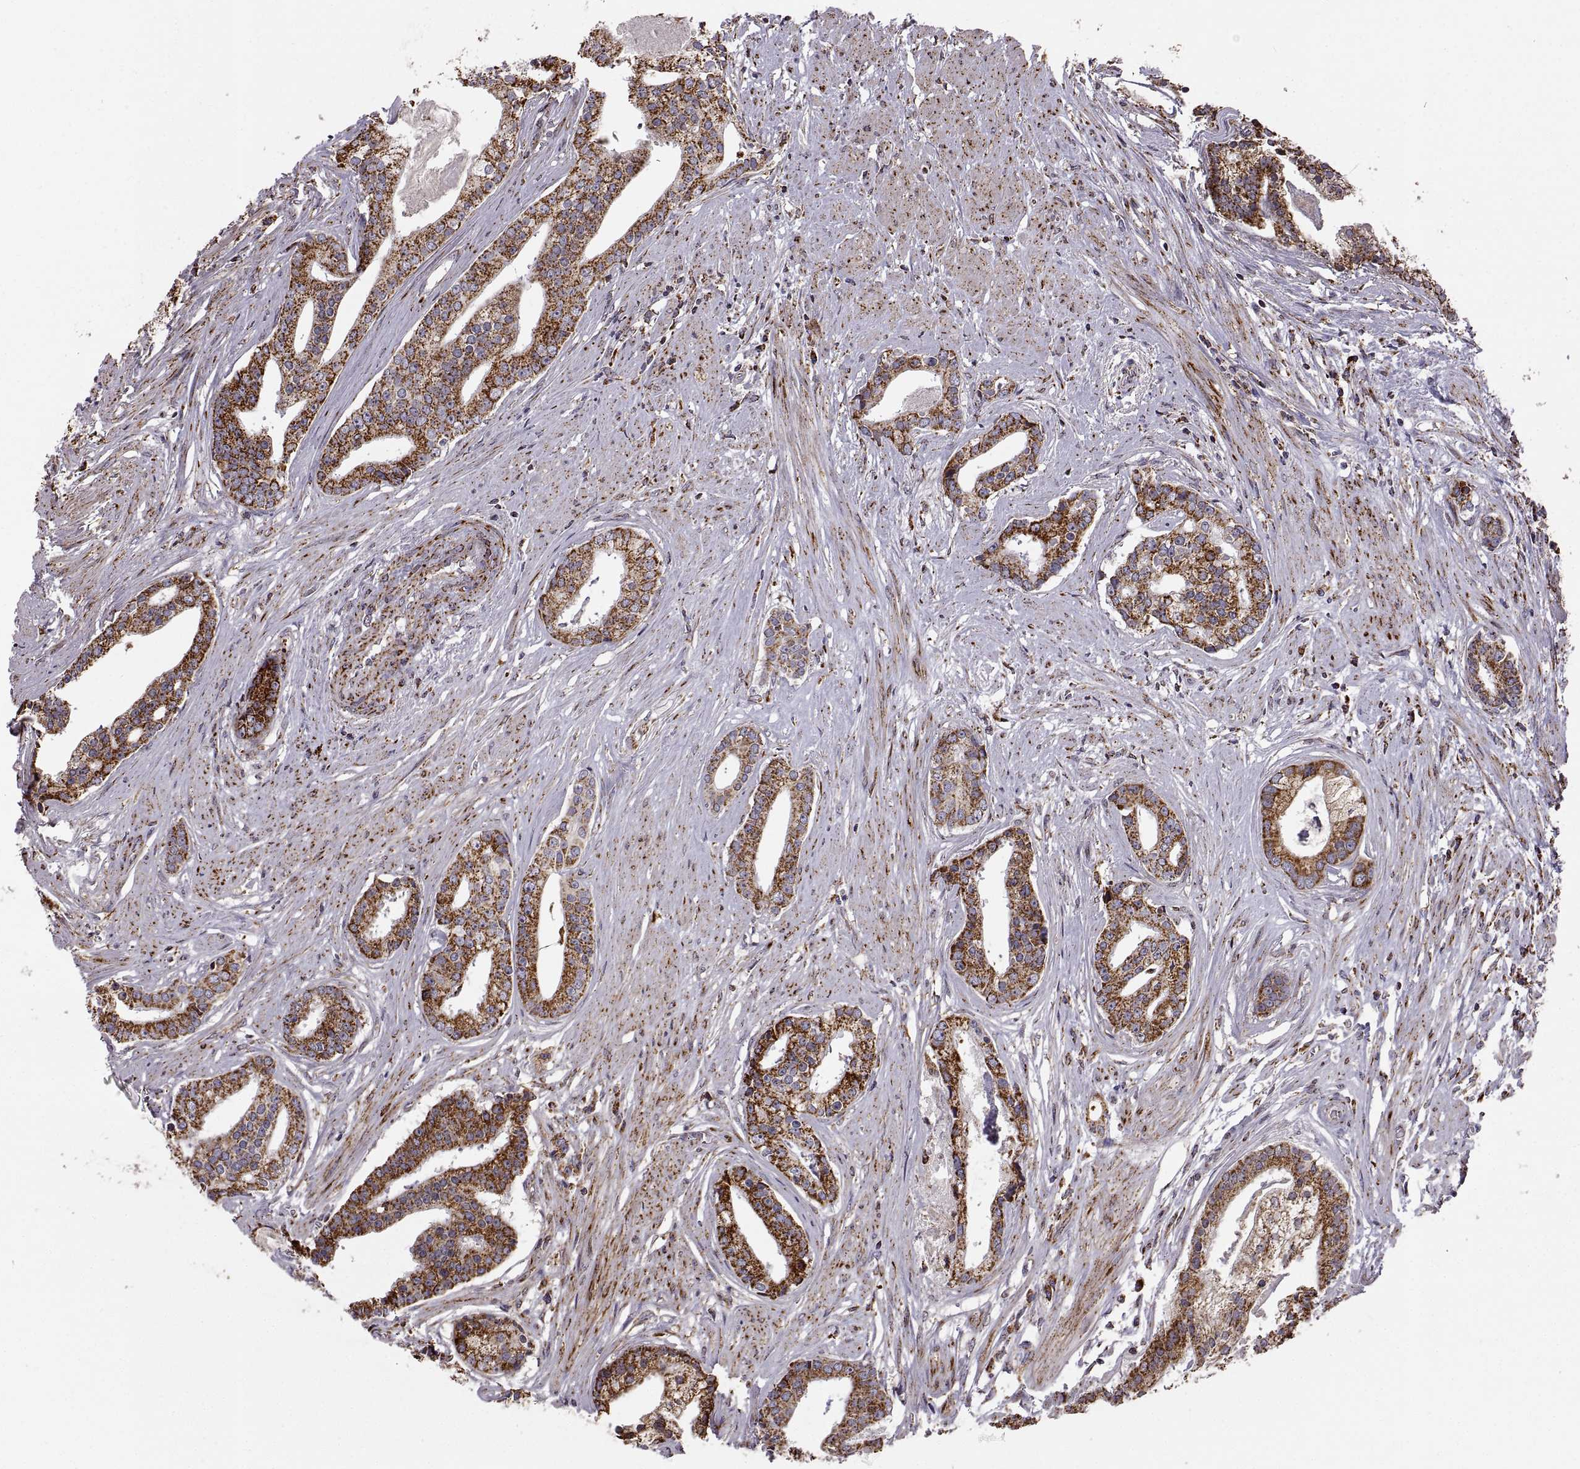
{"staining": {"intensity": "strong", "quantity": ">75%", "location": "cytoplasmic/membranous"}, "tissue": "prostate cancer", "cell_type": "Tumor cells", "image_type": "cancer", "snomed": [{"axis": "morphology", "description": "Adenocarcinoma, NOS"}, {"axis": "topography", "description": "Prostate and seminal vesicle, NOS"}, {"axis": "topography", "description": "Prostate"}], "caption": "Human prostate cancer (adenocarcinoma) stained for a protein (brown) reveals strong cytoplasmic/membranous positive staining in approximately >75% of tumor cells.", "gene": "ARSD", "patient": {"sex": "male", "age": 44}}